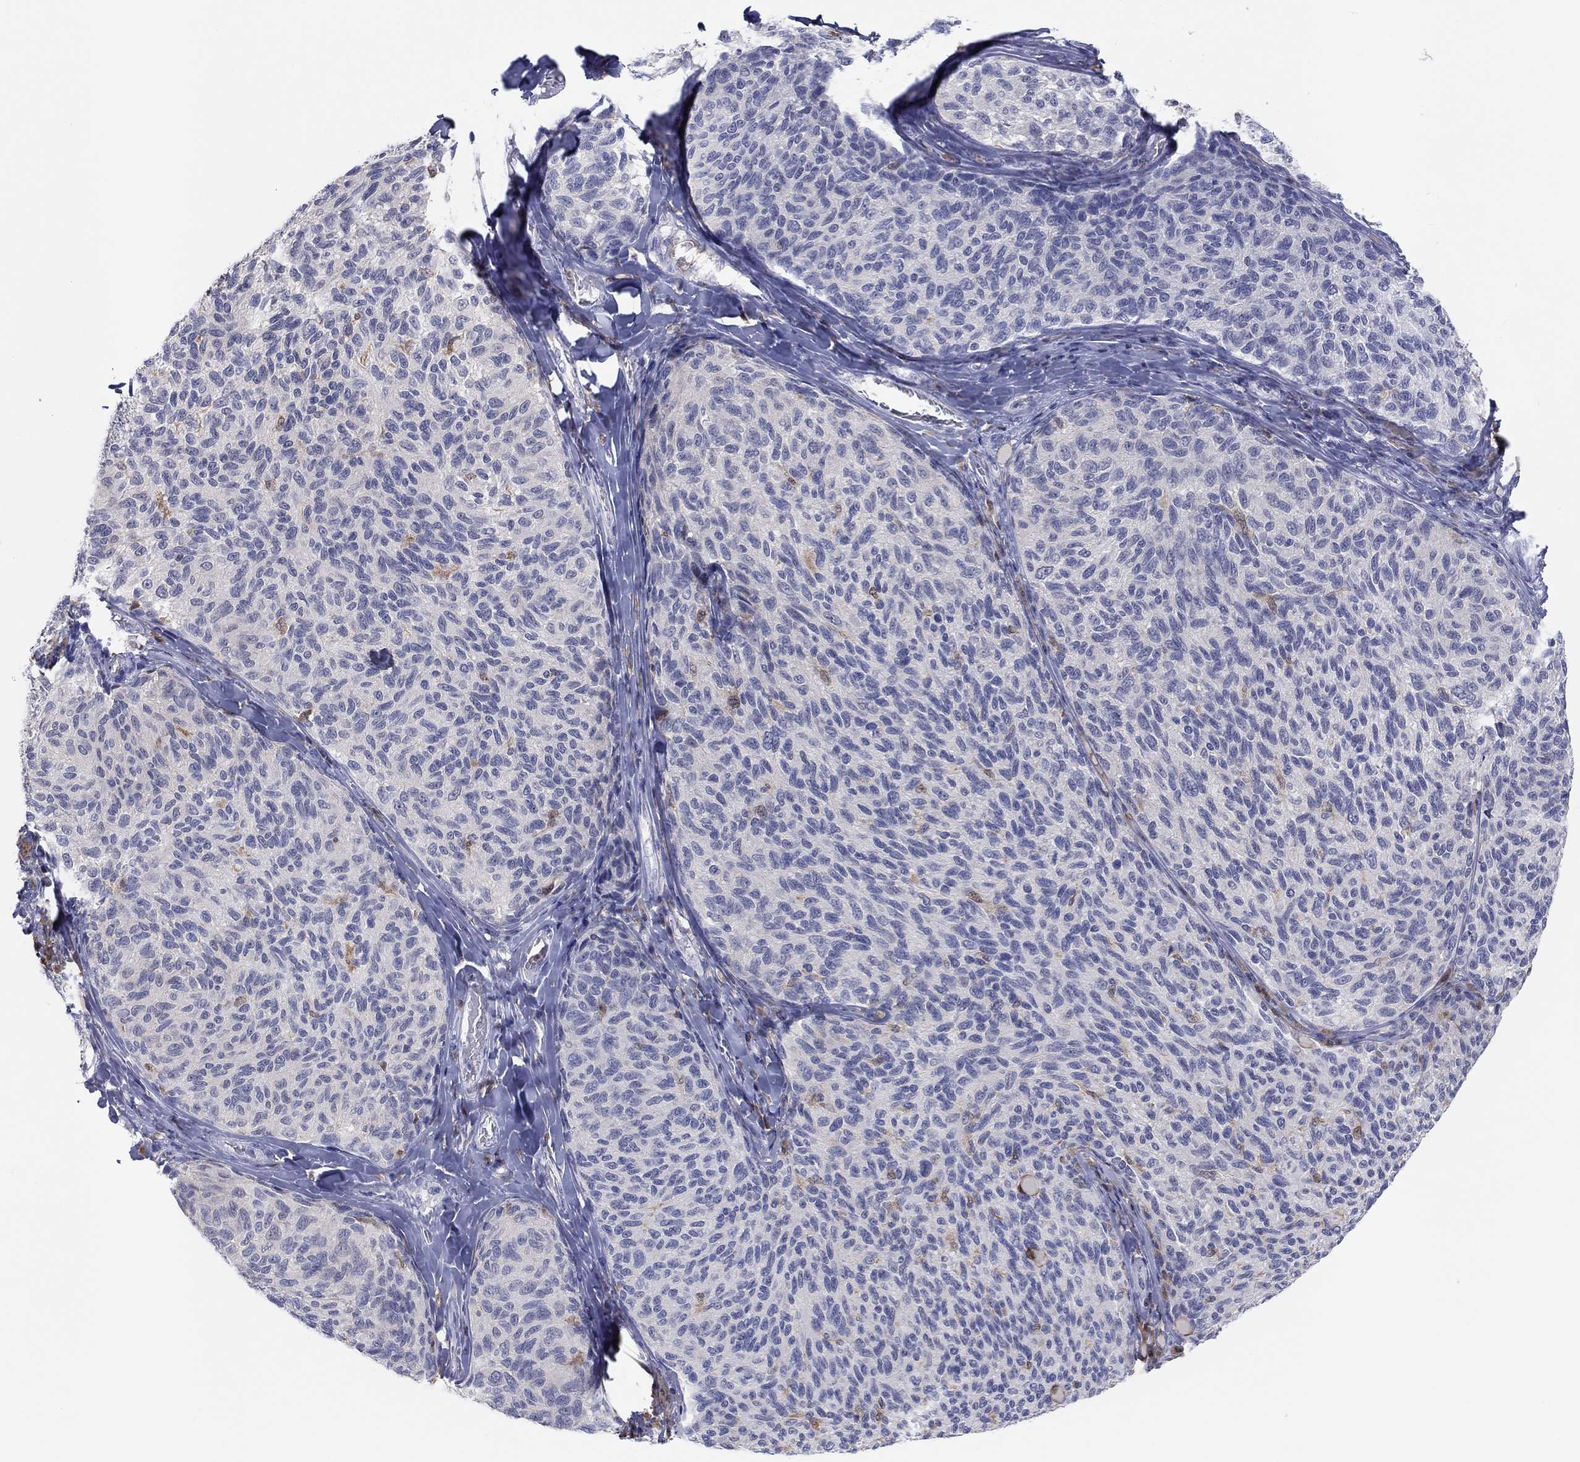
{"staining": {"intensity": "negative", "quantity": "none", "location": "none"}, "tissue": "melanoma", "cell_type": "Tumor cells", "image_type": "cancer", "snomed": [{"axis": "morphology", "description": "Malignant melanoma, NOS"}, {"axis": "topography", "description": "Skin"}], "caption": "DAB (3,3'-diaminobenzidine) immunohistochemical staining of human malignant melanoma reveals no significant positivity in tumor cells.", "gene": "PDXK", "patient": {"sex": "female", "age": 73}}